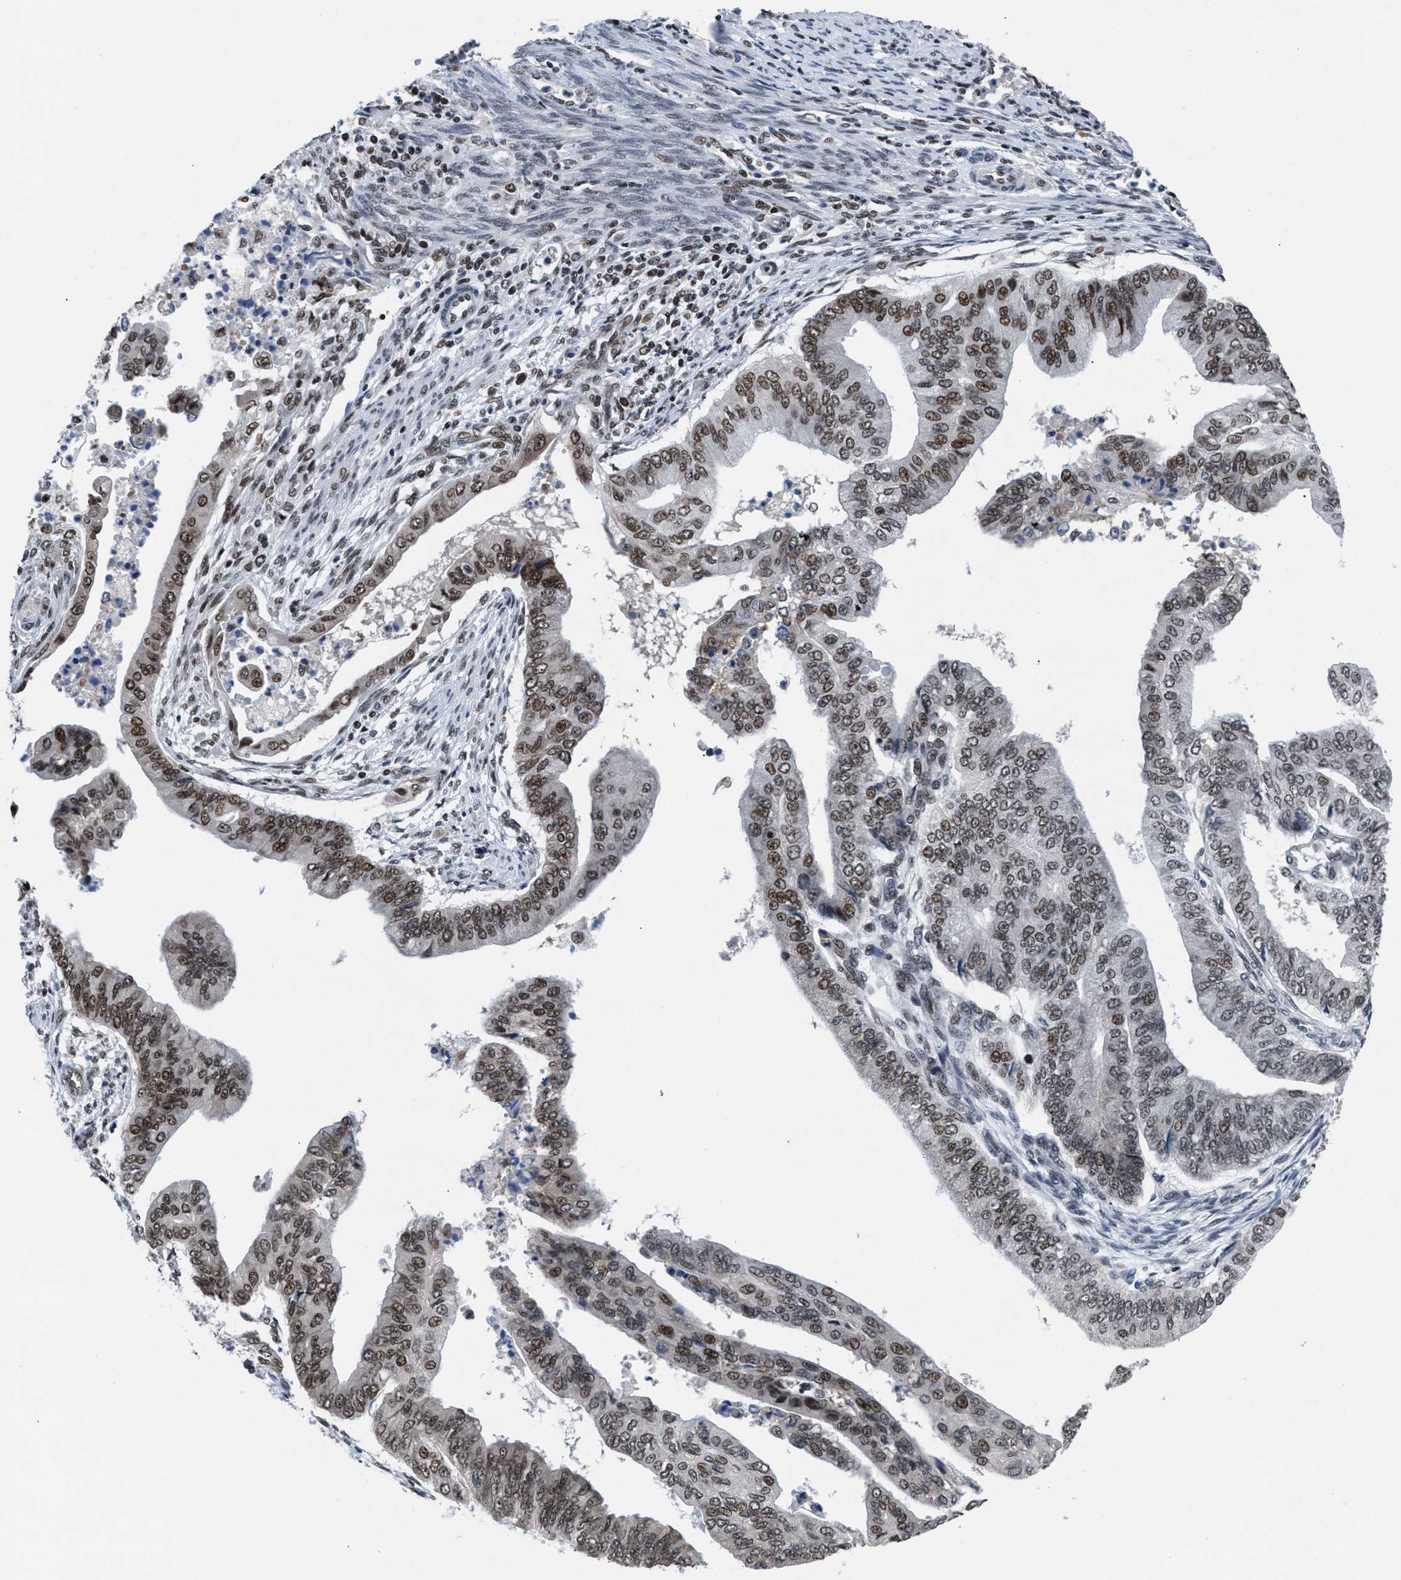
{"staining": {"intensity": "moderate", "quantity": ">75%", "location": "nuclear"}, "tissue": "endometrial cancer", "cell_type": "Tumor cells", "image_type": "cancer", "snomed": [{"axis": "morphology", "description": "Polyp, NOS"}, {"axis": "morphology", "description": "Adenocarcinoma, NOS"}, {"axis": "morphology", "description": "Adenoma, NOS"}, {"axis": "topography", "description": "Endometrium"}], "caption": "Adenoma (endometrial) was stained to show a protein in brown. There is medium levels of moderate nuclear positivity in about >75% of tumor cells.", "gene": "WDR81", "patient": {"sex": "female", "age": 79}}